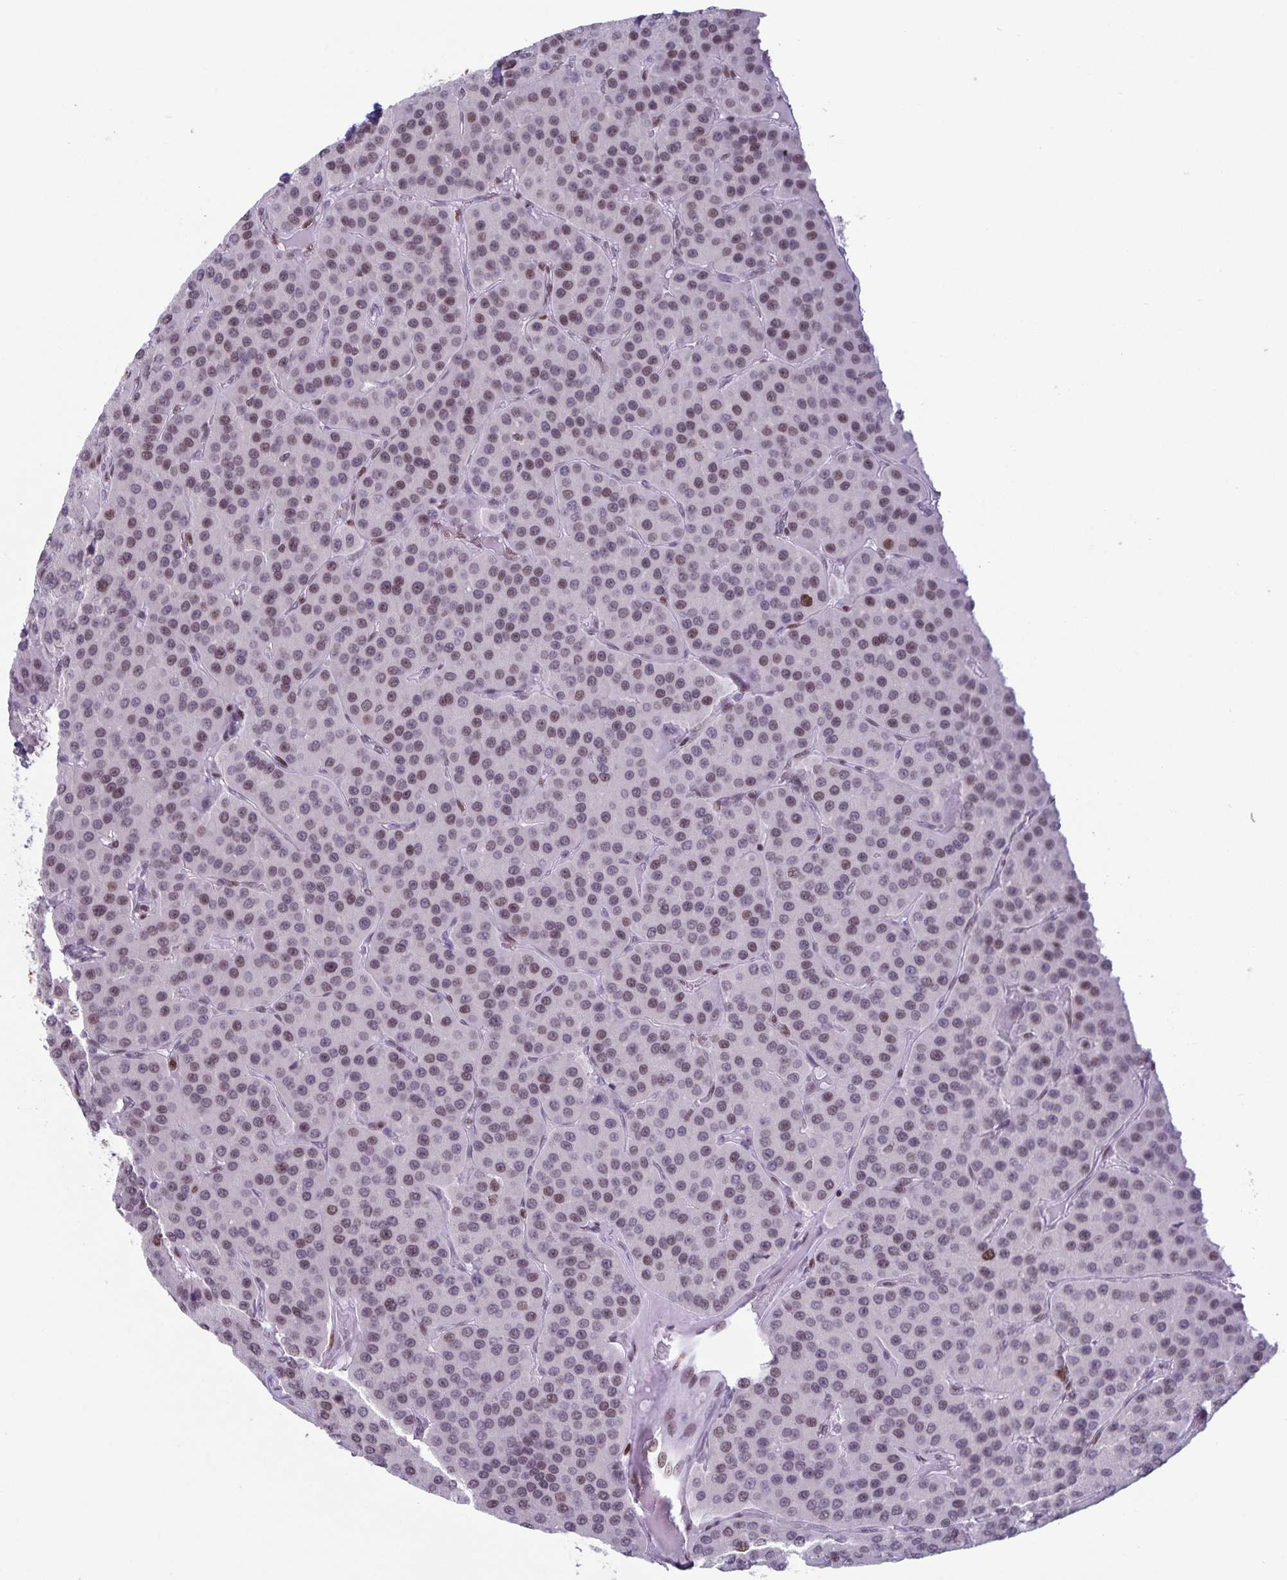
{"staining": {"intensity": "weak", "quantity": ">75%", "location": "nuclear"}, "tissue": "parathyroid gland", "cell_type": "Glandular cells", "image_type": "normal", "snomed": [{"axis": "morphology", "description": "Normal tissue, NOS"}, {"axis": "morphology", "description": "Adenoma, NOS"}, {"axis": "topography", "description": "Parathyroid gland"}], "caption": "Weak nuclear staining is present in about >75% of glandular cells in normal parathyroid gland. (Brightfield microscopy of DAB IHC at high magnification).", "gene": "JUND", "patient": {"sex": "female", "age": 86}}